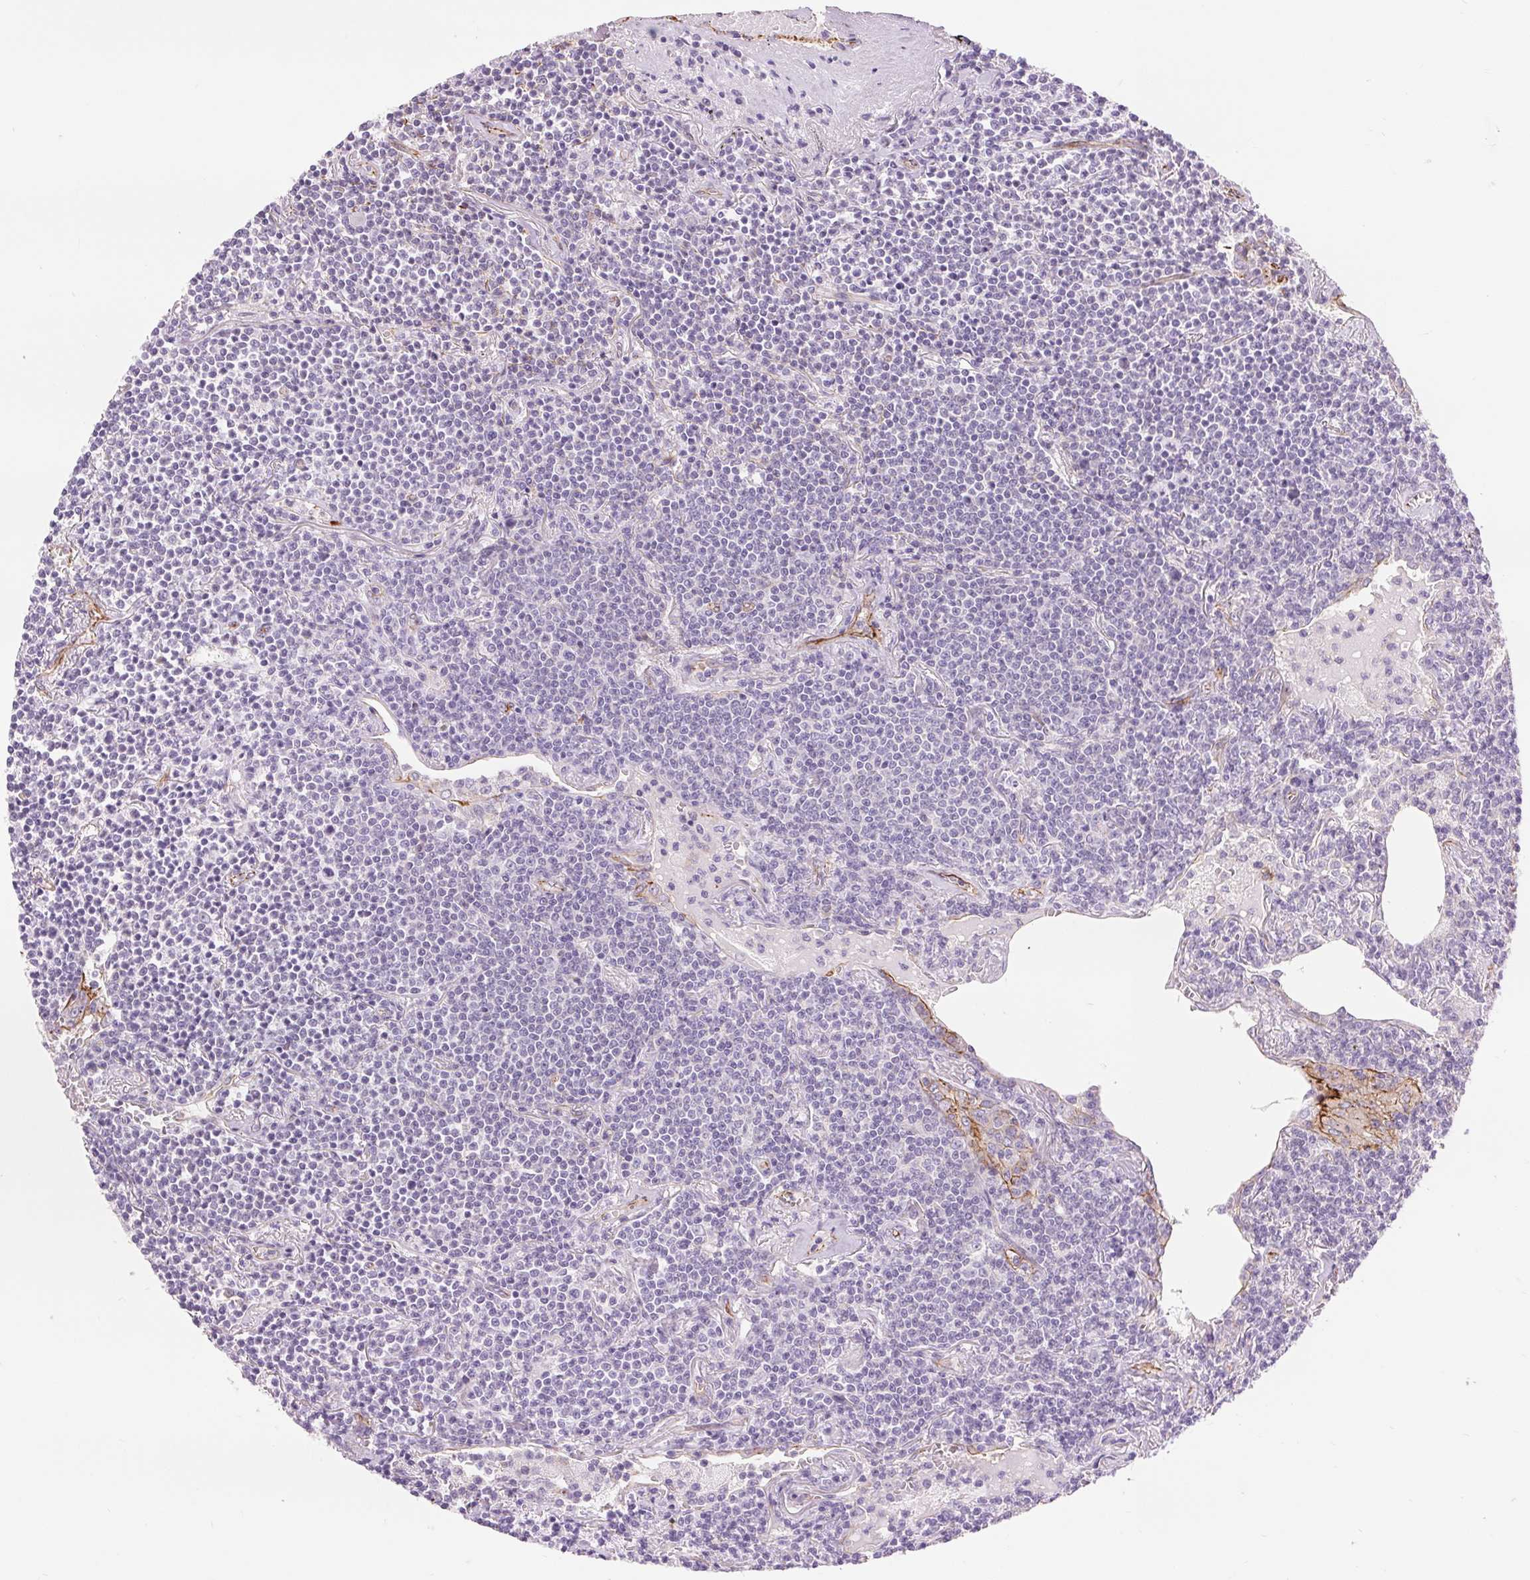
{"staining": {"intensity": "negative", "quantity": "none", "location": "none"}, "tissue": "lymphoma", "cell_type": "Tumor cells", "image_type": "cancer", "snomed": [{"axis": "morphology", "description": "Malignant lymphoma, non-Hodgkin's type, Low grade"}, {"axis": "topography", "description": "Lung"}], "caption": "Image shows no significant protein staining in tumor cells of lymphoma.", "gene": "DIXDC1", "patient": {"sex": "female", "age": 71}}